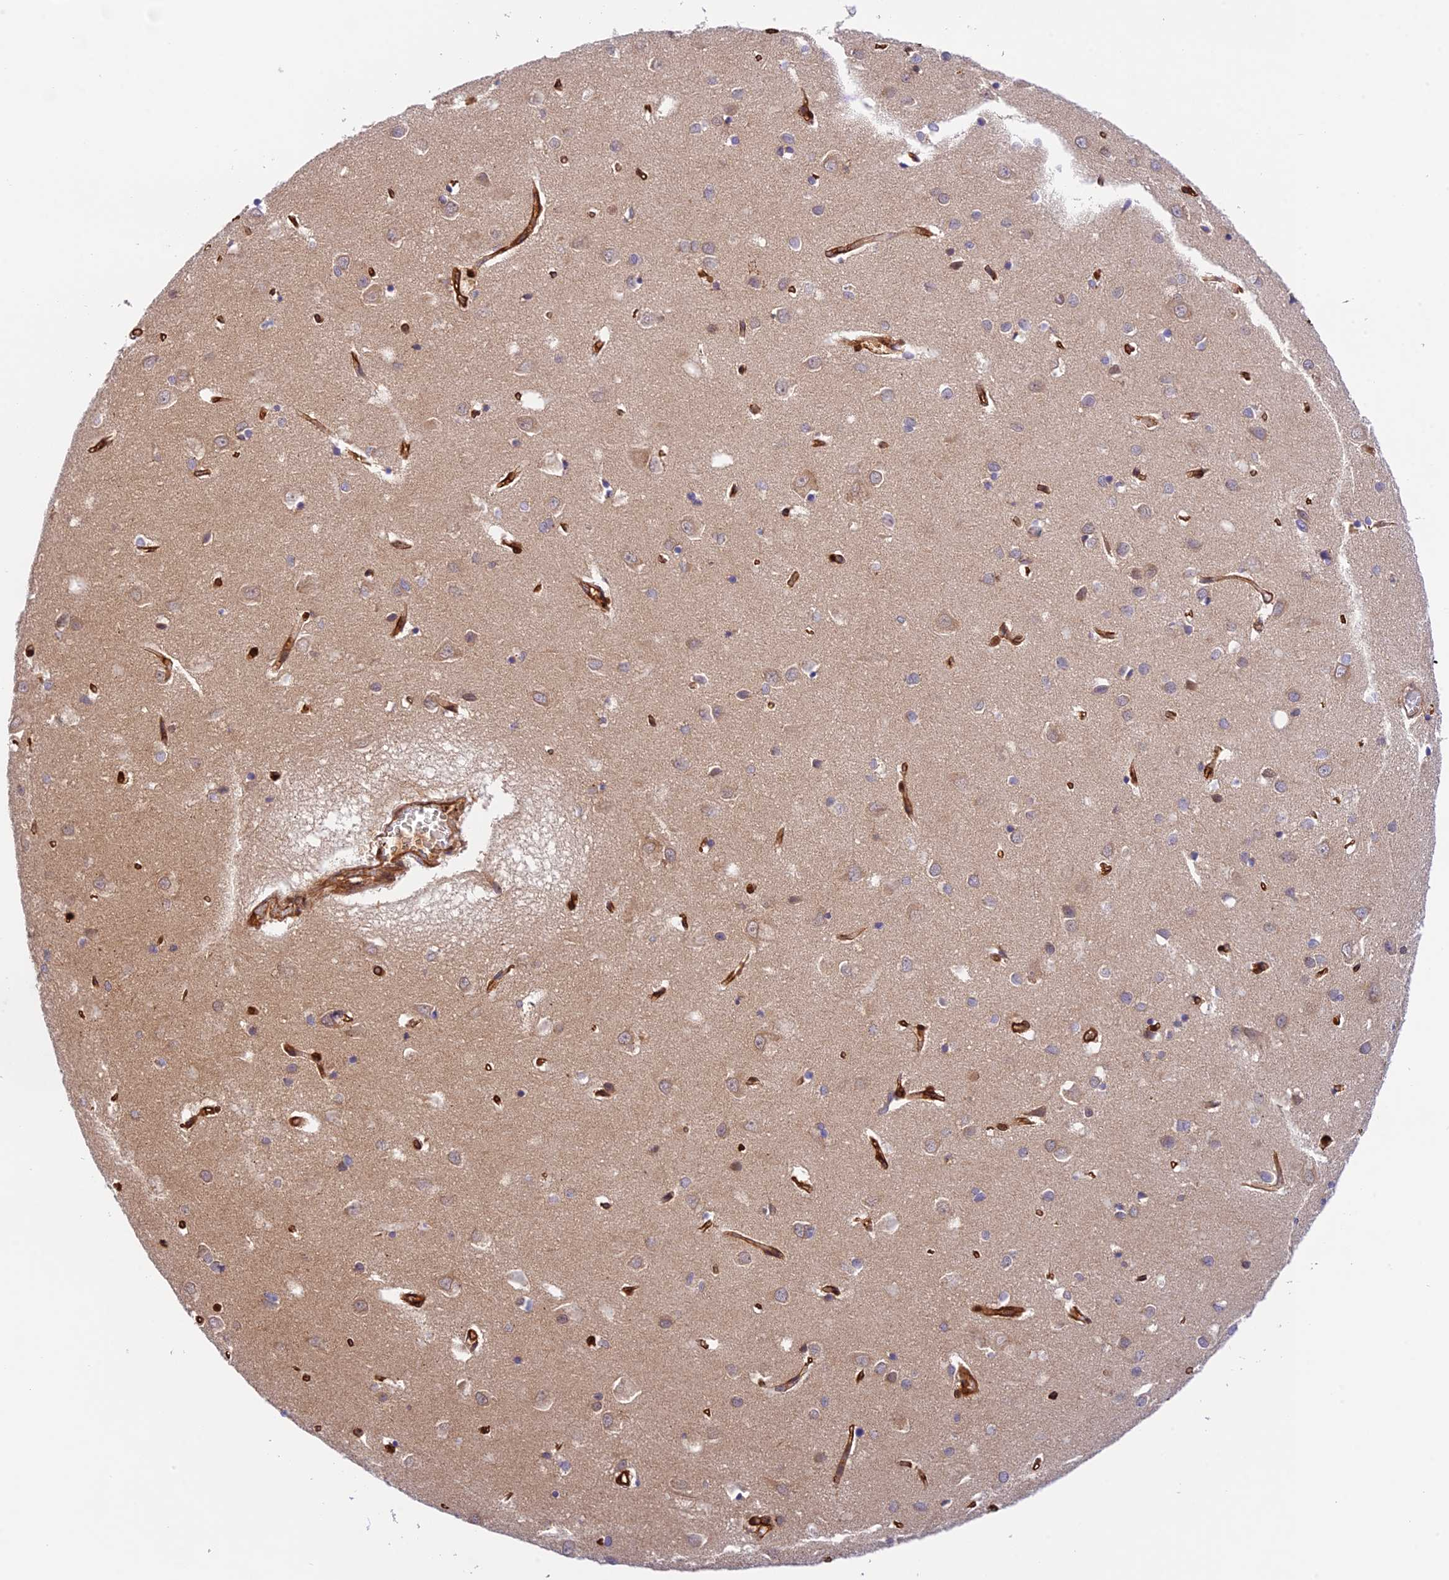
{"staining": {"intensity": "strong", "quantity": ">75%", "location": "cytoplasmic/membranous"}, "tissue": "cerebral cortex", "cell_type": "Endothelial cells", "image_type": "normal", "snomed": [{"axis": "morphology", "description": "Normal tissue, NOS"}, {"axis": "topography", "description": "Cerebral cortex"}], "caption": "High-magnification brightfield microscopy of normal cerebral cortex stained with DAB (brown) and counterstained with hematoxylin (blue). endothelial cells exhibit strong cytoplasmic/membranous staining is seen in approximately>75% of cells. Using DAB (3,3'-diaminobenzidine) (brown) and hematoxylin (blue) stains, captured at high magnification using brightfield microscopy.", "gene": "EVI5L", "patient": {"sex": "female", "age": 64}}